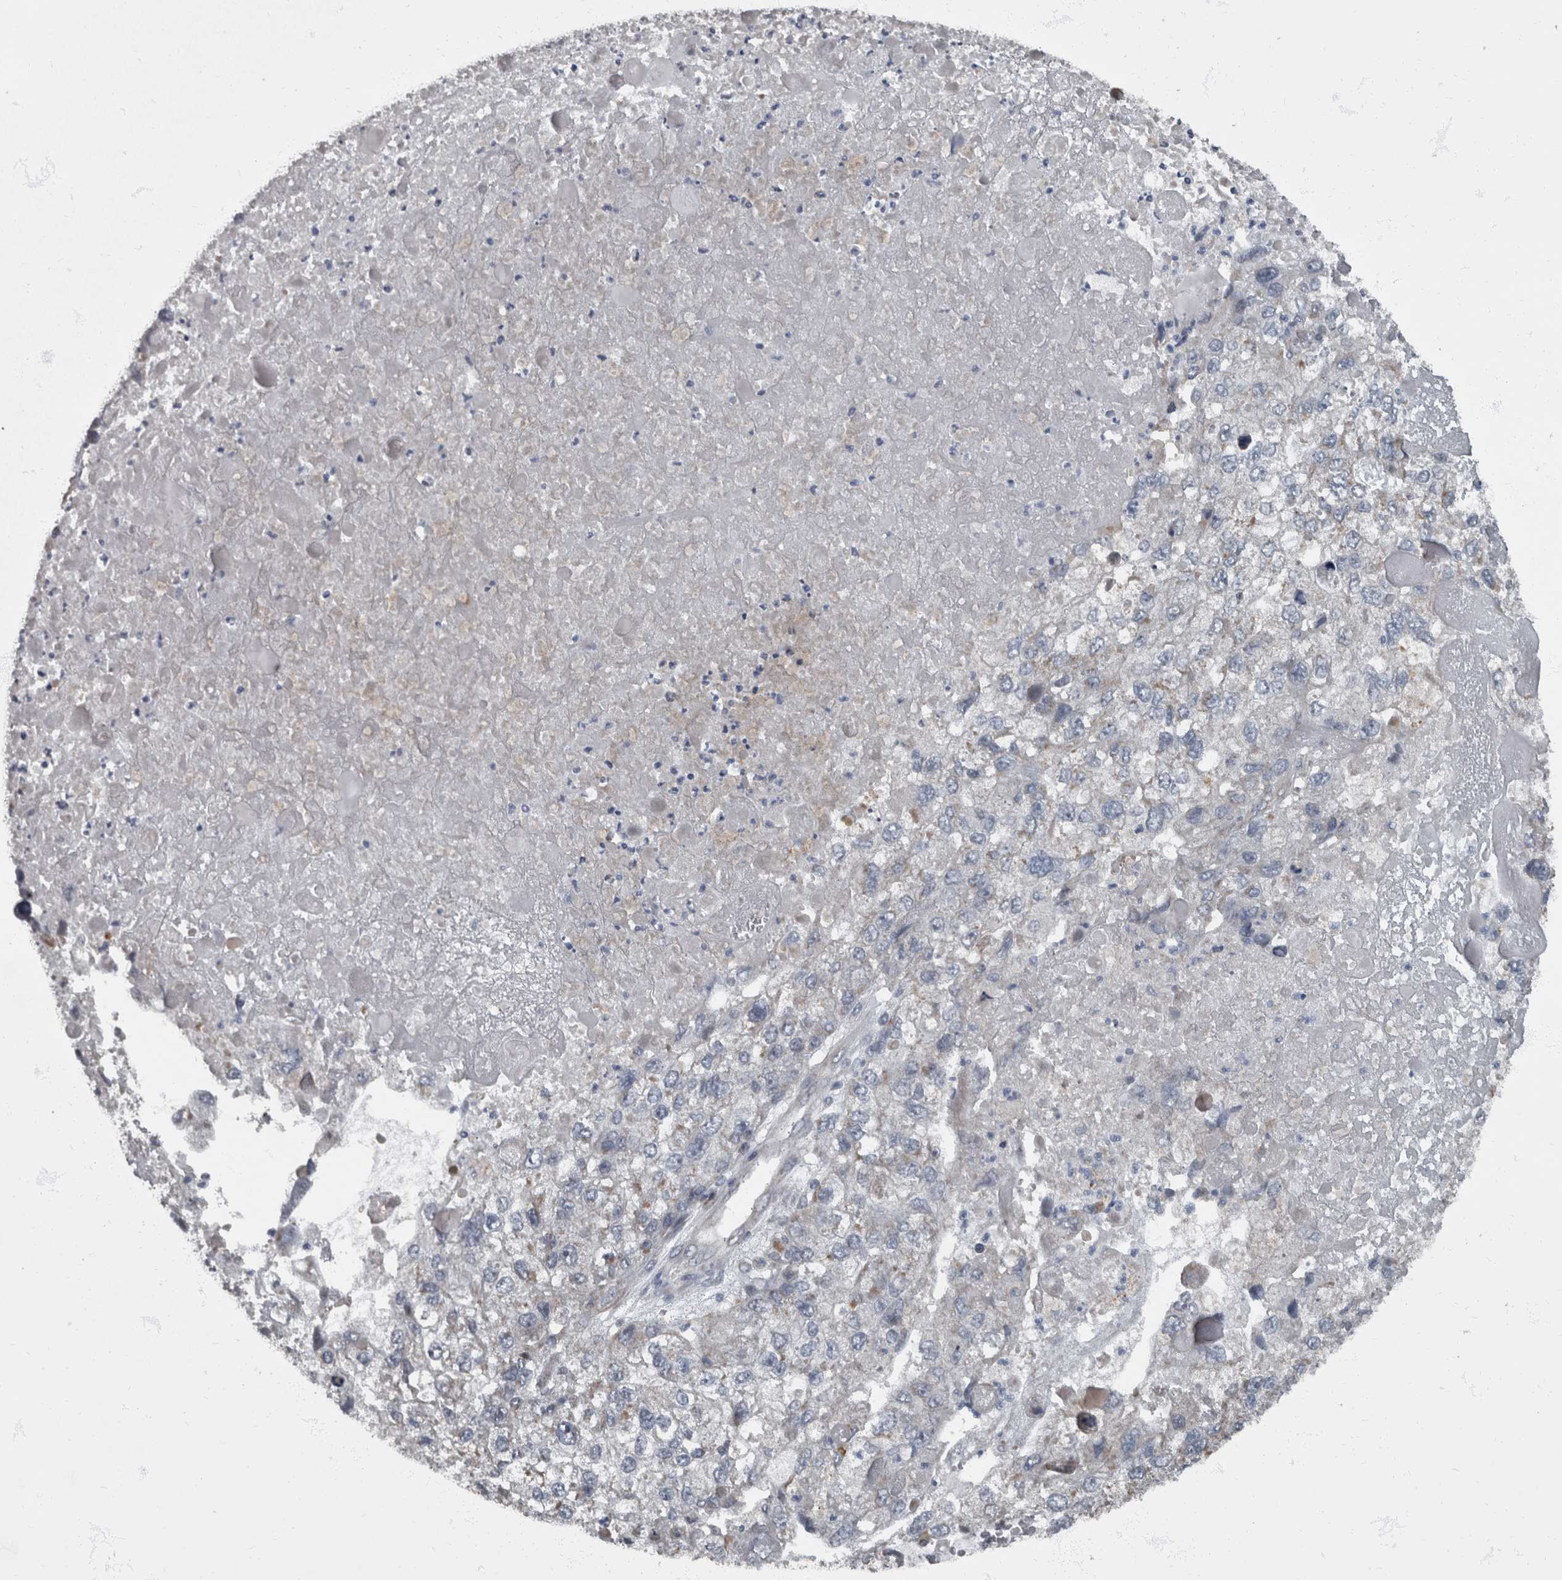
{"staining": {"intensity": "negative", "quantity": "none", "location": "none"}, "tissue": "endometrial cancer", "cell_type": "Tumor cells", "image_type": "cancer", "snomed": [{"axis": "morphology", "description": "Adenocarcinoma, NOS"}, {"axis": "topography", "description": "Endometrium"}], "caption": "A micrograph of human adenocarcinoma (endometrial) is negative for staining in tumor cells.", "gene": "RABGGTB", "patient": {"sex": "female", "age": 49}}